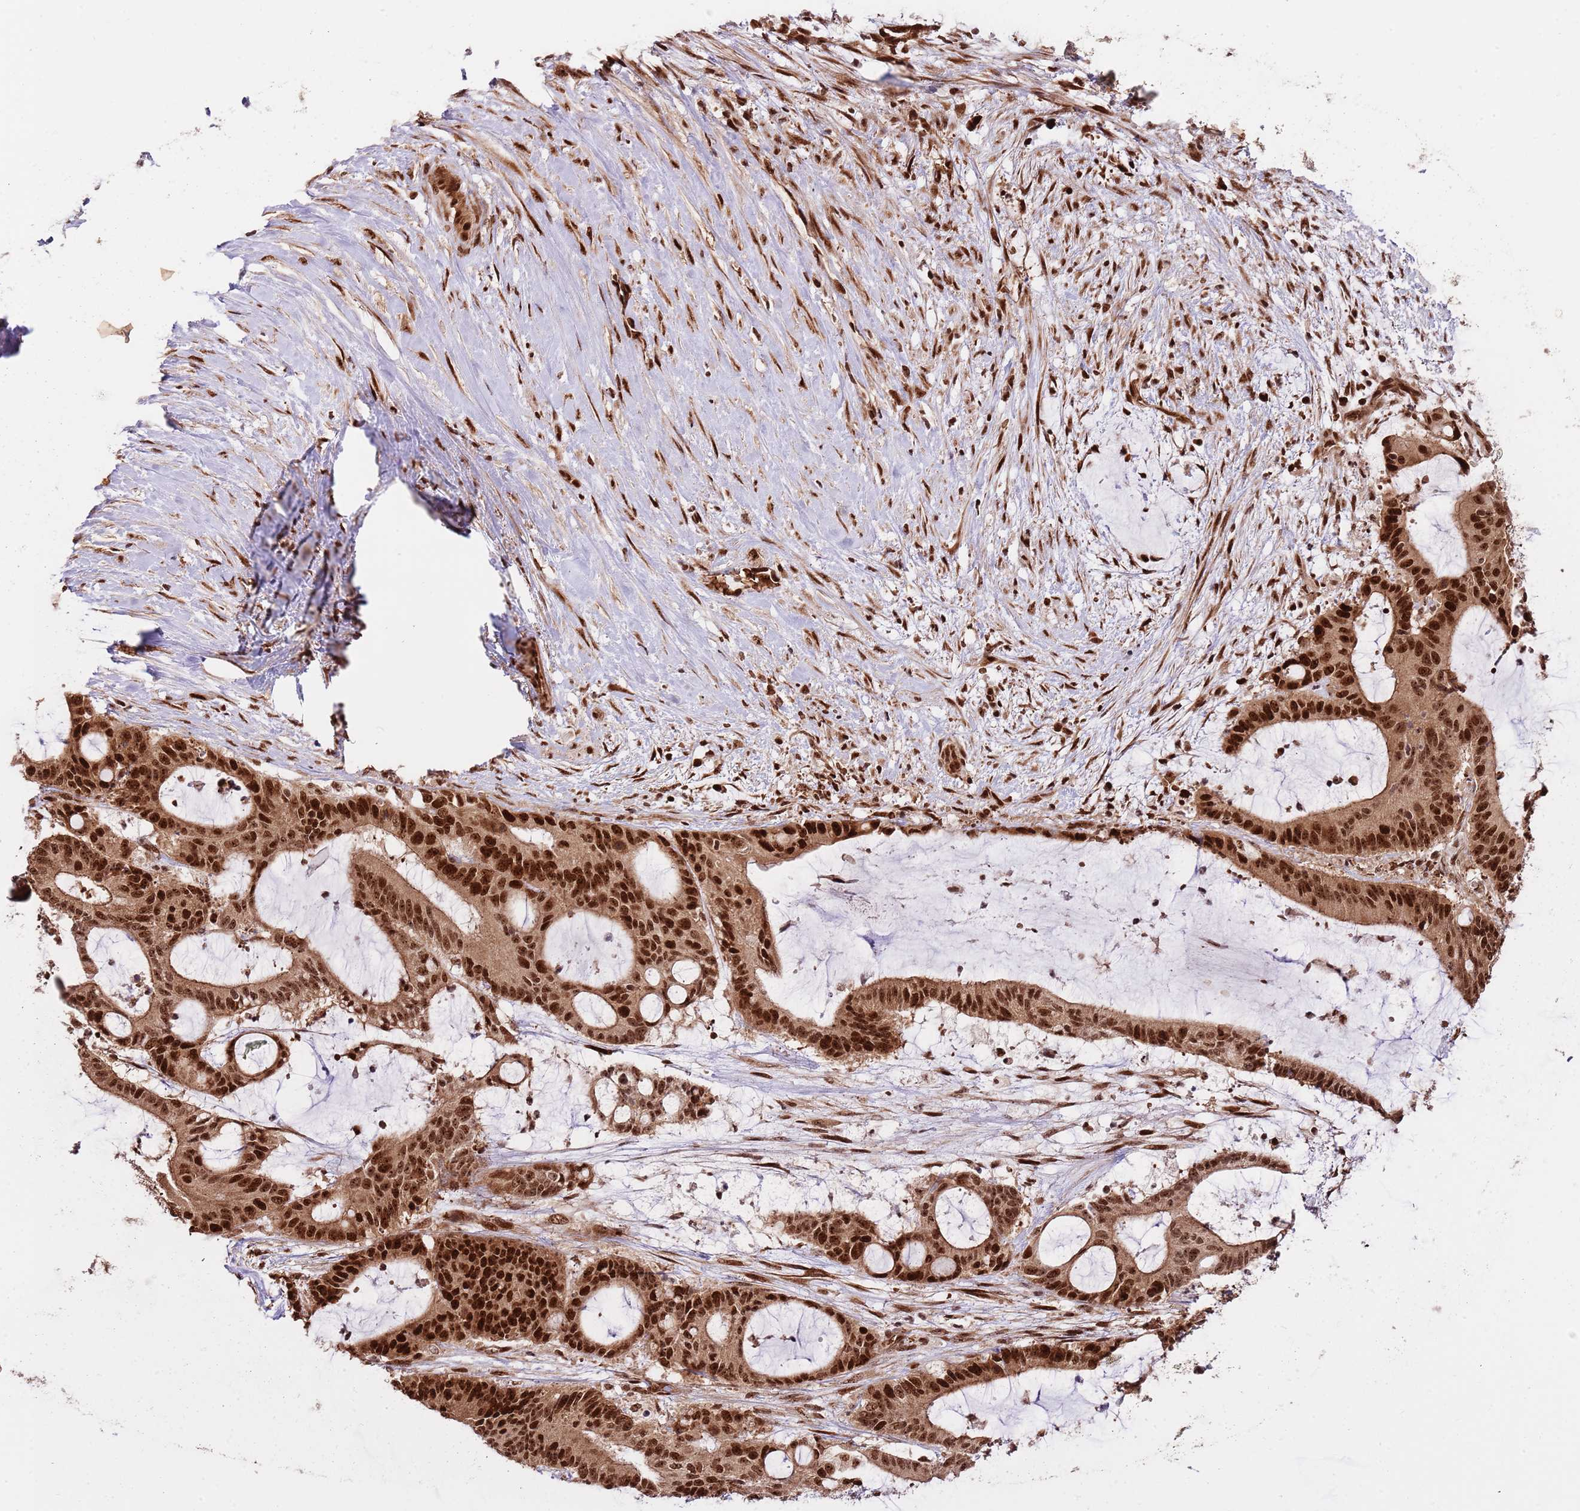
{"staining": {"intensity": "strong", "quantity": ">75%", "location": "cytoplasmic/membranous,nuclear"}, "tissue": "liver cancer", "cell_type": "Tumor cells", "image_type": "cancer", "snomed": [{"axis": "morphology", "description": "Normal tissue, NOS"}, {"axis": "morphology", "description": "Cholangiocarcinoma"}, {"axis": "topography", "description": "Liver"}, {"axis": "topography", "description": "Peripheral nerve tissue"}], "caption": "There is high levels of strong cytoplasmic/membranous and nuclear positivity in tumor cells of liver cancer (cholangiocarcinoma), as demonstrated by immunohistochemical staining (brown color).", "gene": "RIF1", "patient": {"sex": "female", "age": 73}}